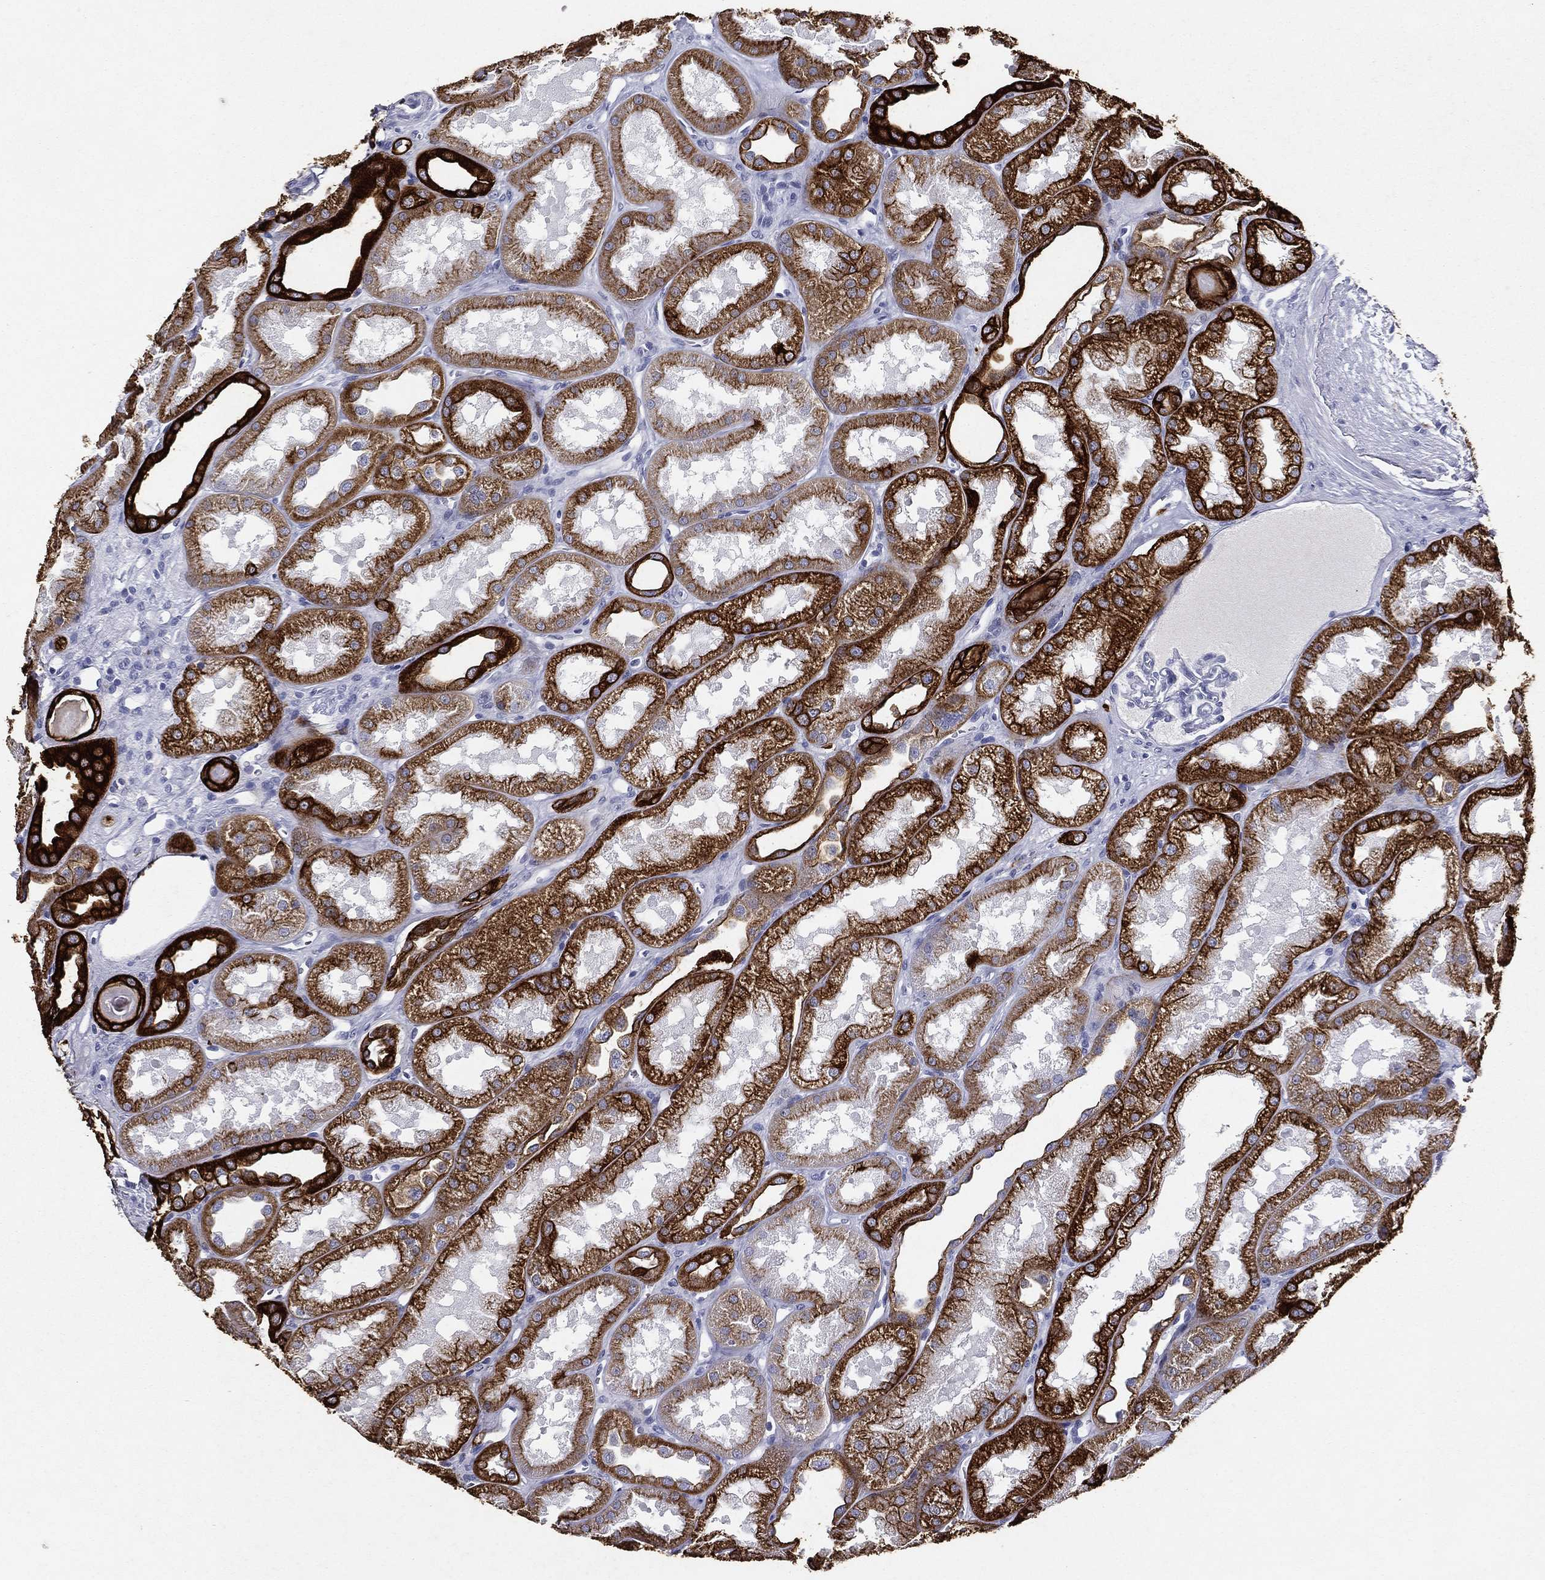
{"staining": {"intensity": "negative", "quantity": "none", "location": "none"}, "tissue": "kidney", "cell_type": "Cells in glomeruli", "image_type": "normal", "snomed": [{"axis": "morphology", "description": "Normal tissue, NOS"}, {"axis": "topography", "description": "Kidney"}], "caption": "High magnification brightfield microscopy of normal kidney stained with DAB (brown) and counterstained with hematoxylin (blue): cells in glomeruli show no significant staining. Brightfield microscopy of IHC stained with DAB (brown) and hematoxylin (blue), captured at high magnification.", "gene": "KRT7", "patient": {"sex": "male", "age": 61}}